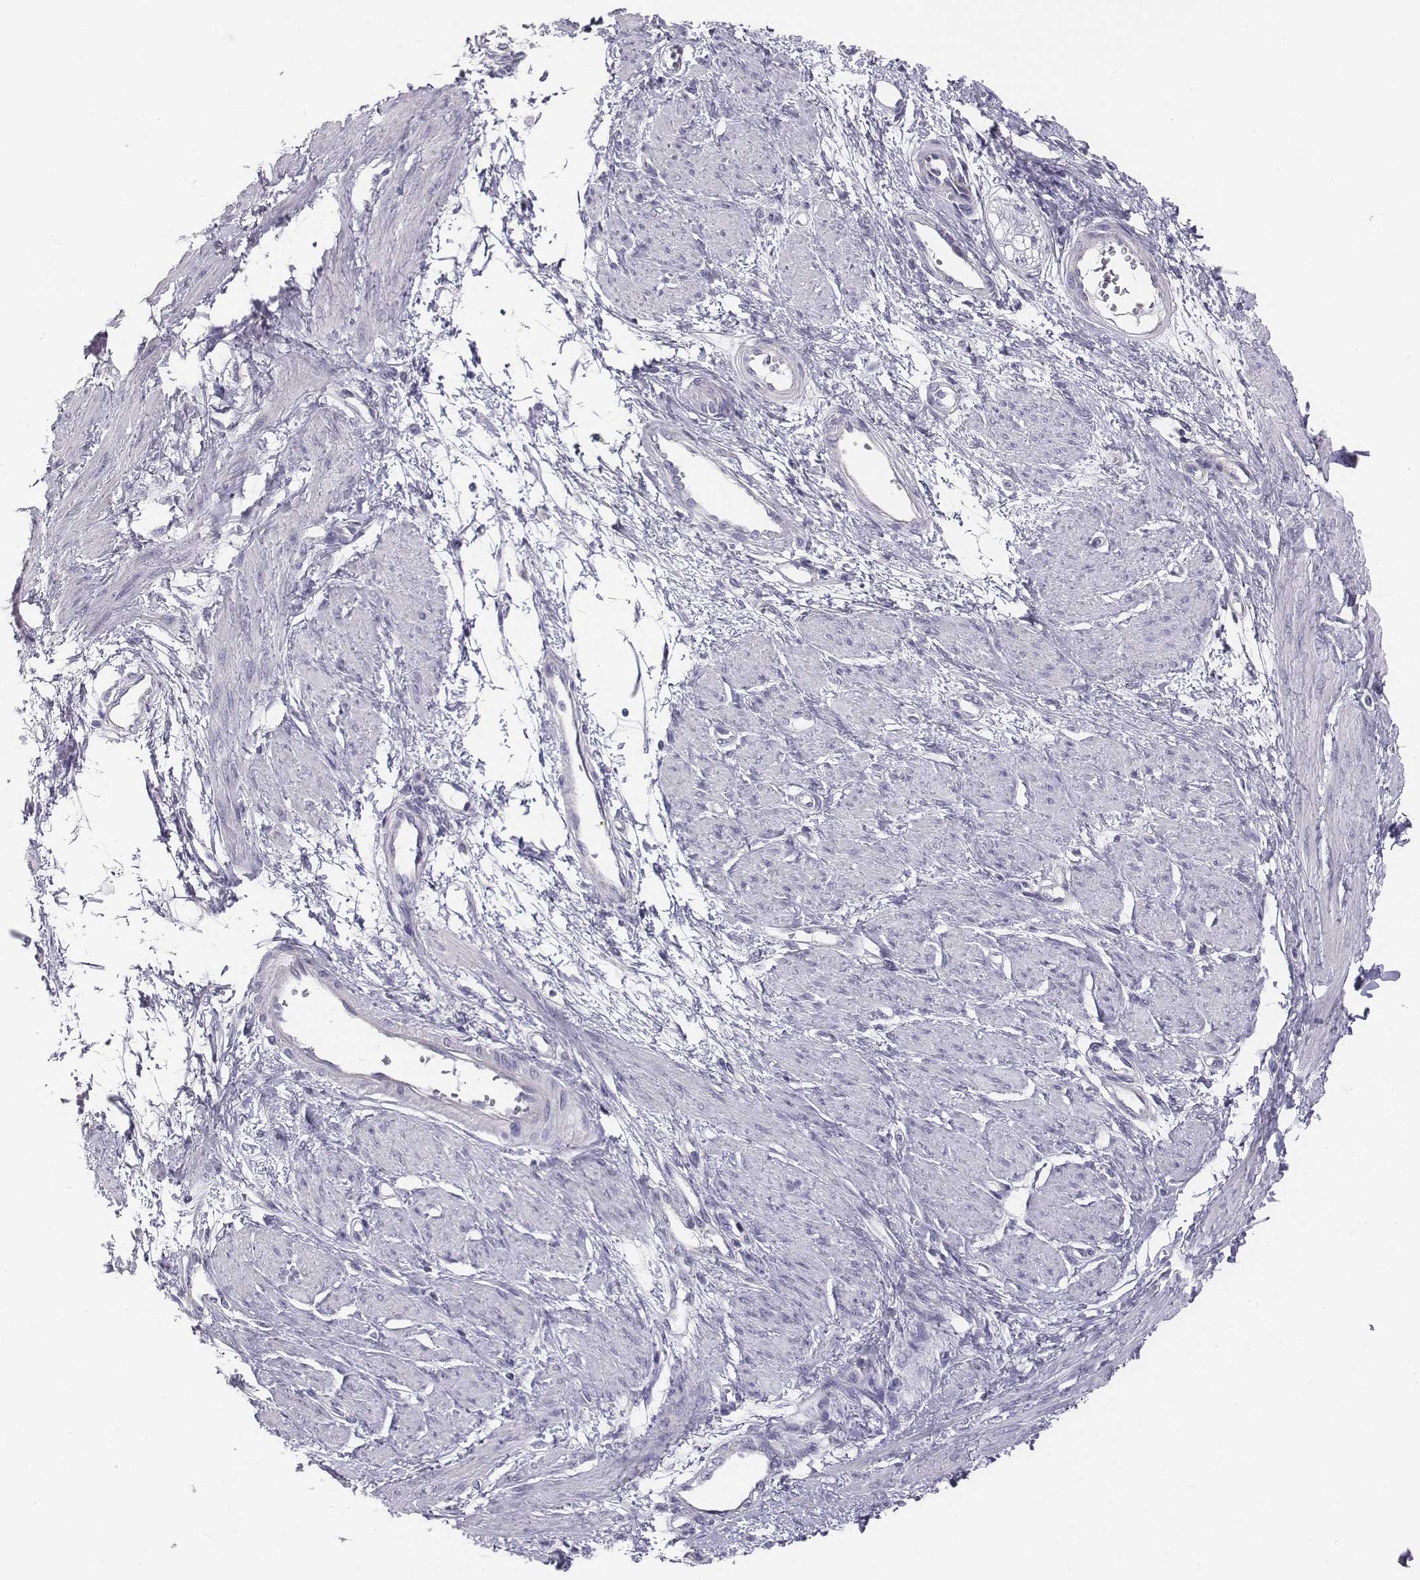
{"staining": {"intensity": "negative", "quantity": "none", "location": "none"}, "tissue": "smooth muscle", "cell_type": "Smooth muscle cells", "image_type": "normal", "snomed": [{"axis": "morphology", "description": "Normal tissue, NOS"}, {"axis": "topography", "description": "Smooth muscle"}, {"axis": "topography", "description": "Uterus"}], "caption": "This micrograph is of normal smooth muscle stained with IHC to label a protein in brown with the nuclei are counter-stained blue. There is no expression in smooth muscle cells.", "gene": "CHST14", "patient": {"sex": "female", "age": 39}}